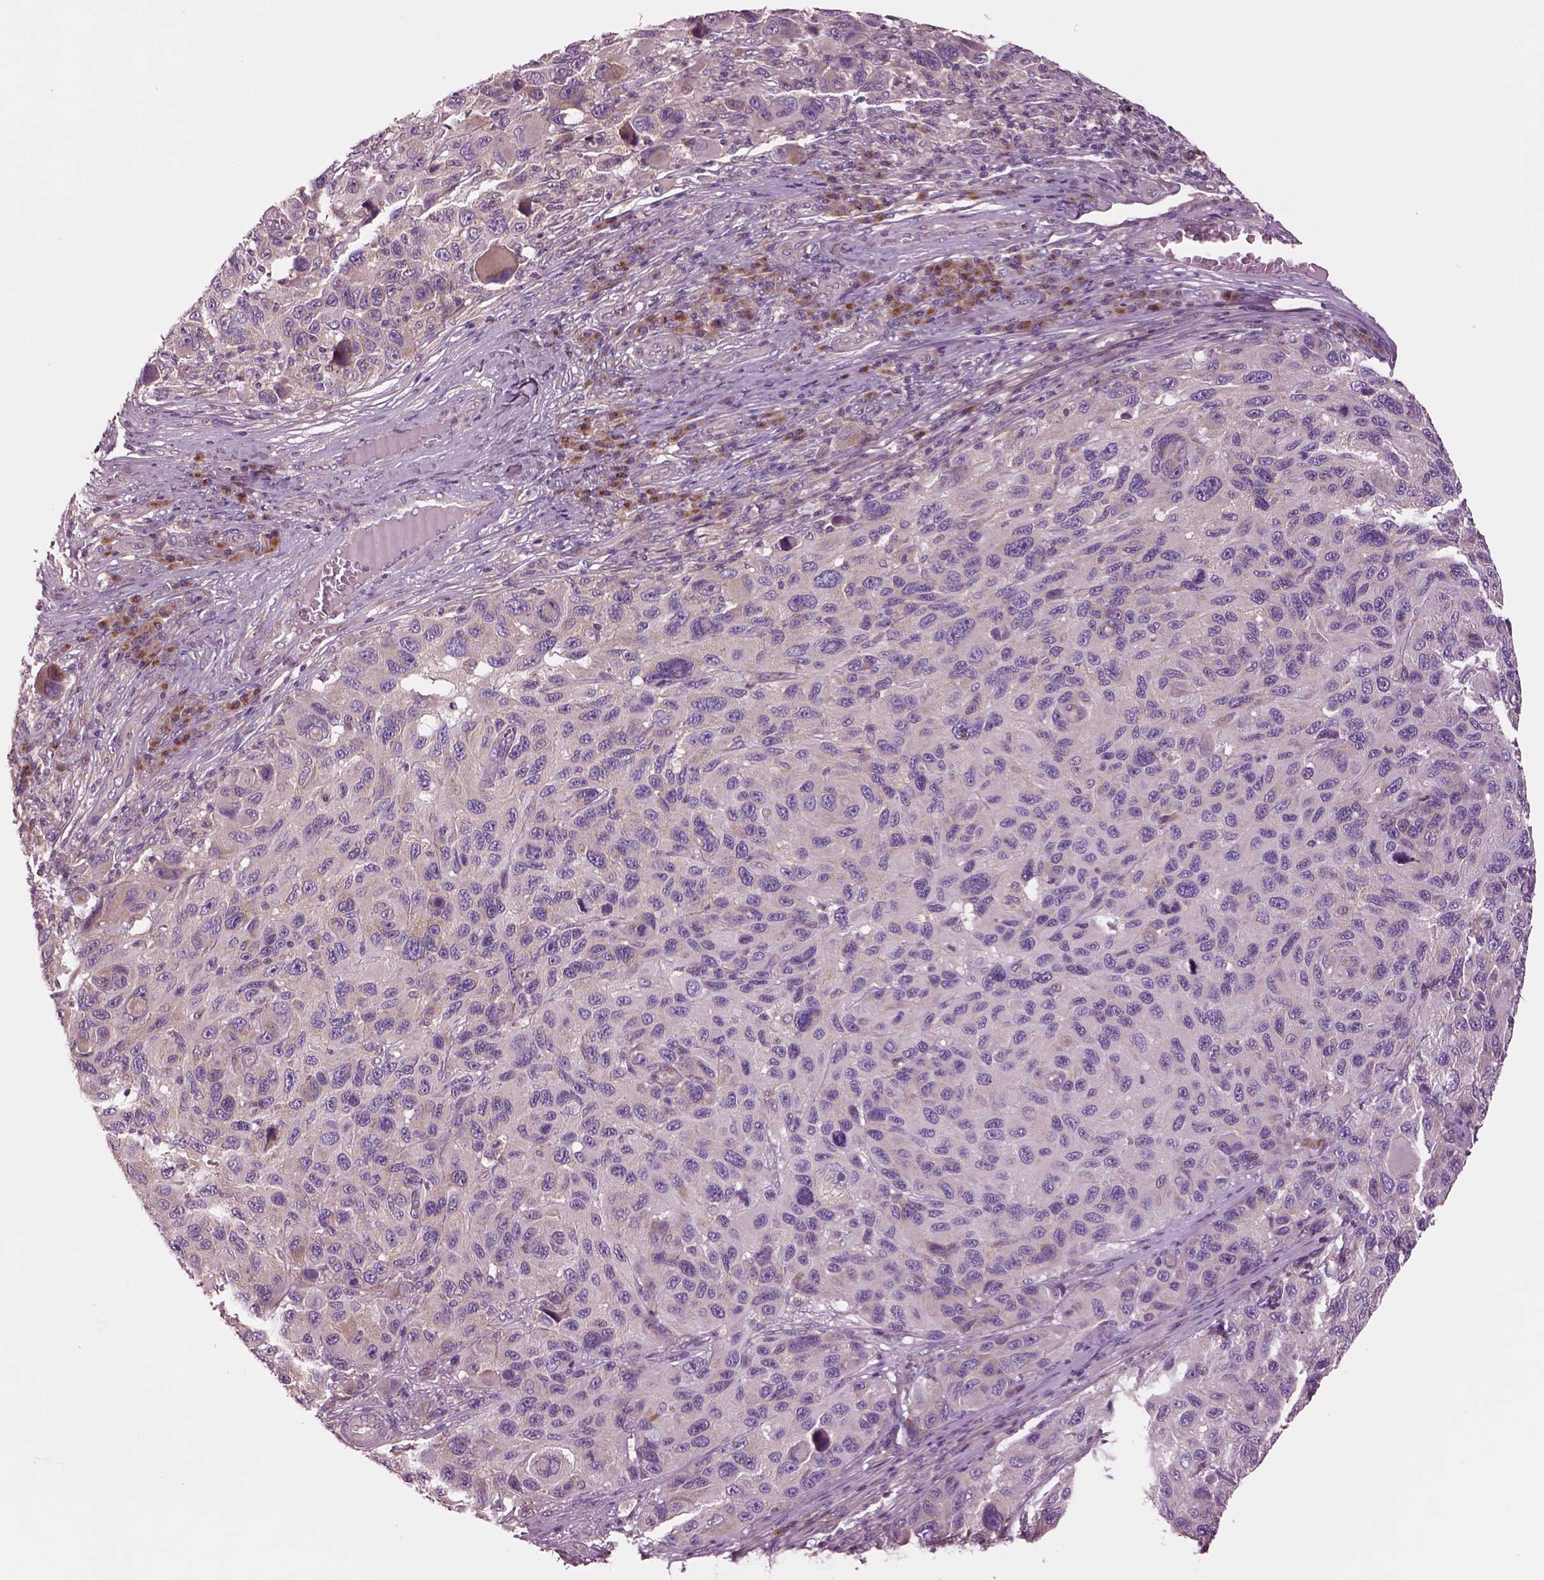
{"staining": {"intensity": "weak", "quantity": "<25%", "location": "nuclear"}, "tissue": "melanoma", "cell_type": "Tumor cells", "image_type": "cancer", "snomed": [{"axis": "morphology", "description": "Malignant melanoma, NOS"}, {"axis": "topography", "description": "Skin"}], "caption": "Histopathology image shows no significant protein positivity in tumor cells of malignant melanoma.", "gene": "SEC23A", "patient": {"sex": "male", "age": 53}}